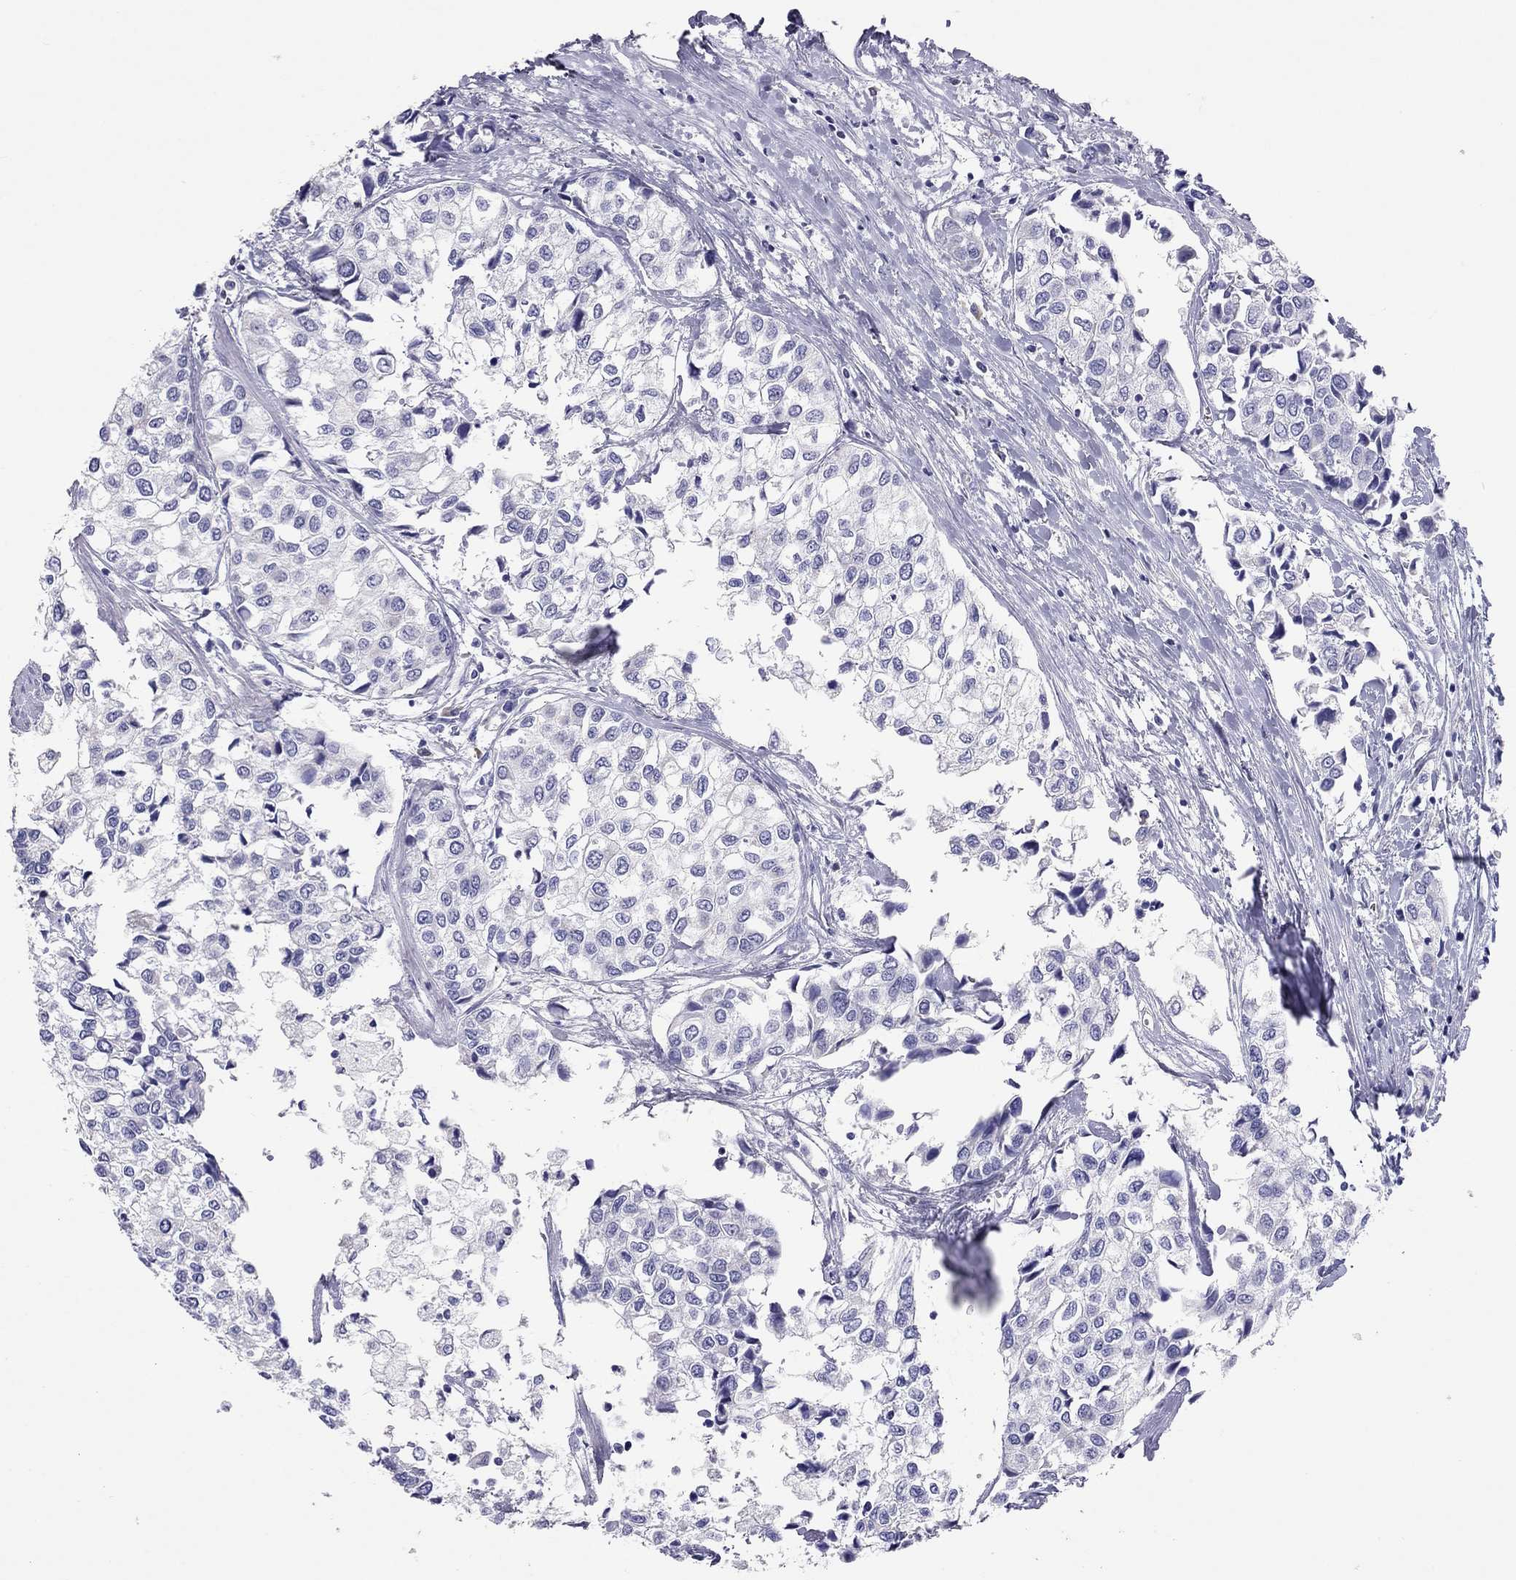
{"staining": {"intensity": "negative", "quantity": "none", "location": "none"}, "tissue": "urothelial cancer", "cell_type": "Tumor cells", "image_type": "cancer", "snomed": [{"axis": "morphology", "description": "Urothelial carcinoma, High grade"}, {"axis": "topography", "description": "Urinary bladder"}], "caption": "Human urothelial cancer stained for a protein using immunohistochemistry (IHC) shows no expression in tumor cells.", "gene": "CALHM1", "patient": {"sex": "male", "age": 73}}